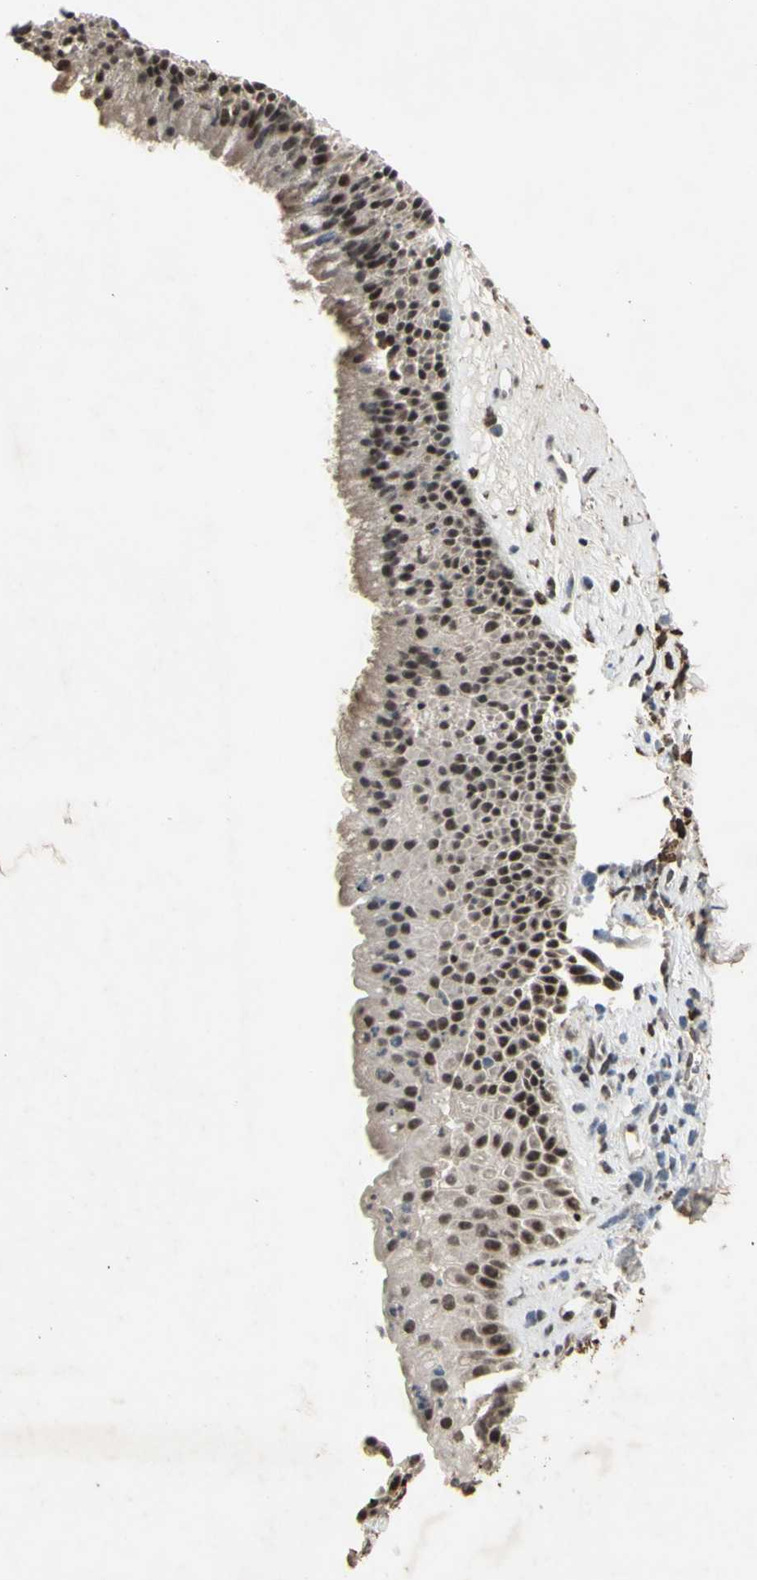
{"staining": {"intensity": "strong", "quantity": ">75%", "location": "nuclear"}, "tissue": "nasopharynx", "cell_type": "Respiratory epithelial cells", "image_type": "normal", "snomed": [{"axis": "morphology", "description": "Normal tissue, NOS"}, {"axis": "topography", "description": "Nasopharynx"}], "caption": "Strong nuclear expression is appreciated in about >75% of respiratory epithelial cells in unremarkable nasopharynx. (Brightfield microscopy of DAB IHC at high magnification).", "gene": "CCNT1", "patient": {"sex": "female", "age": 51}}